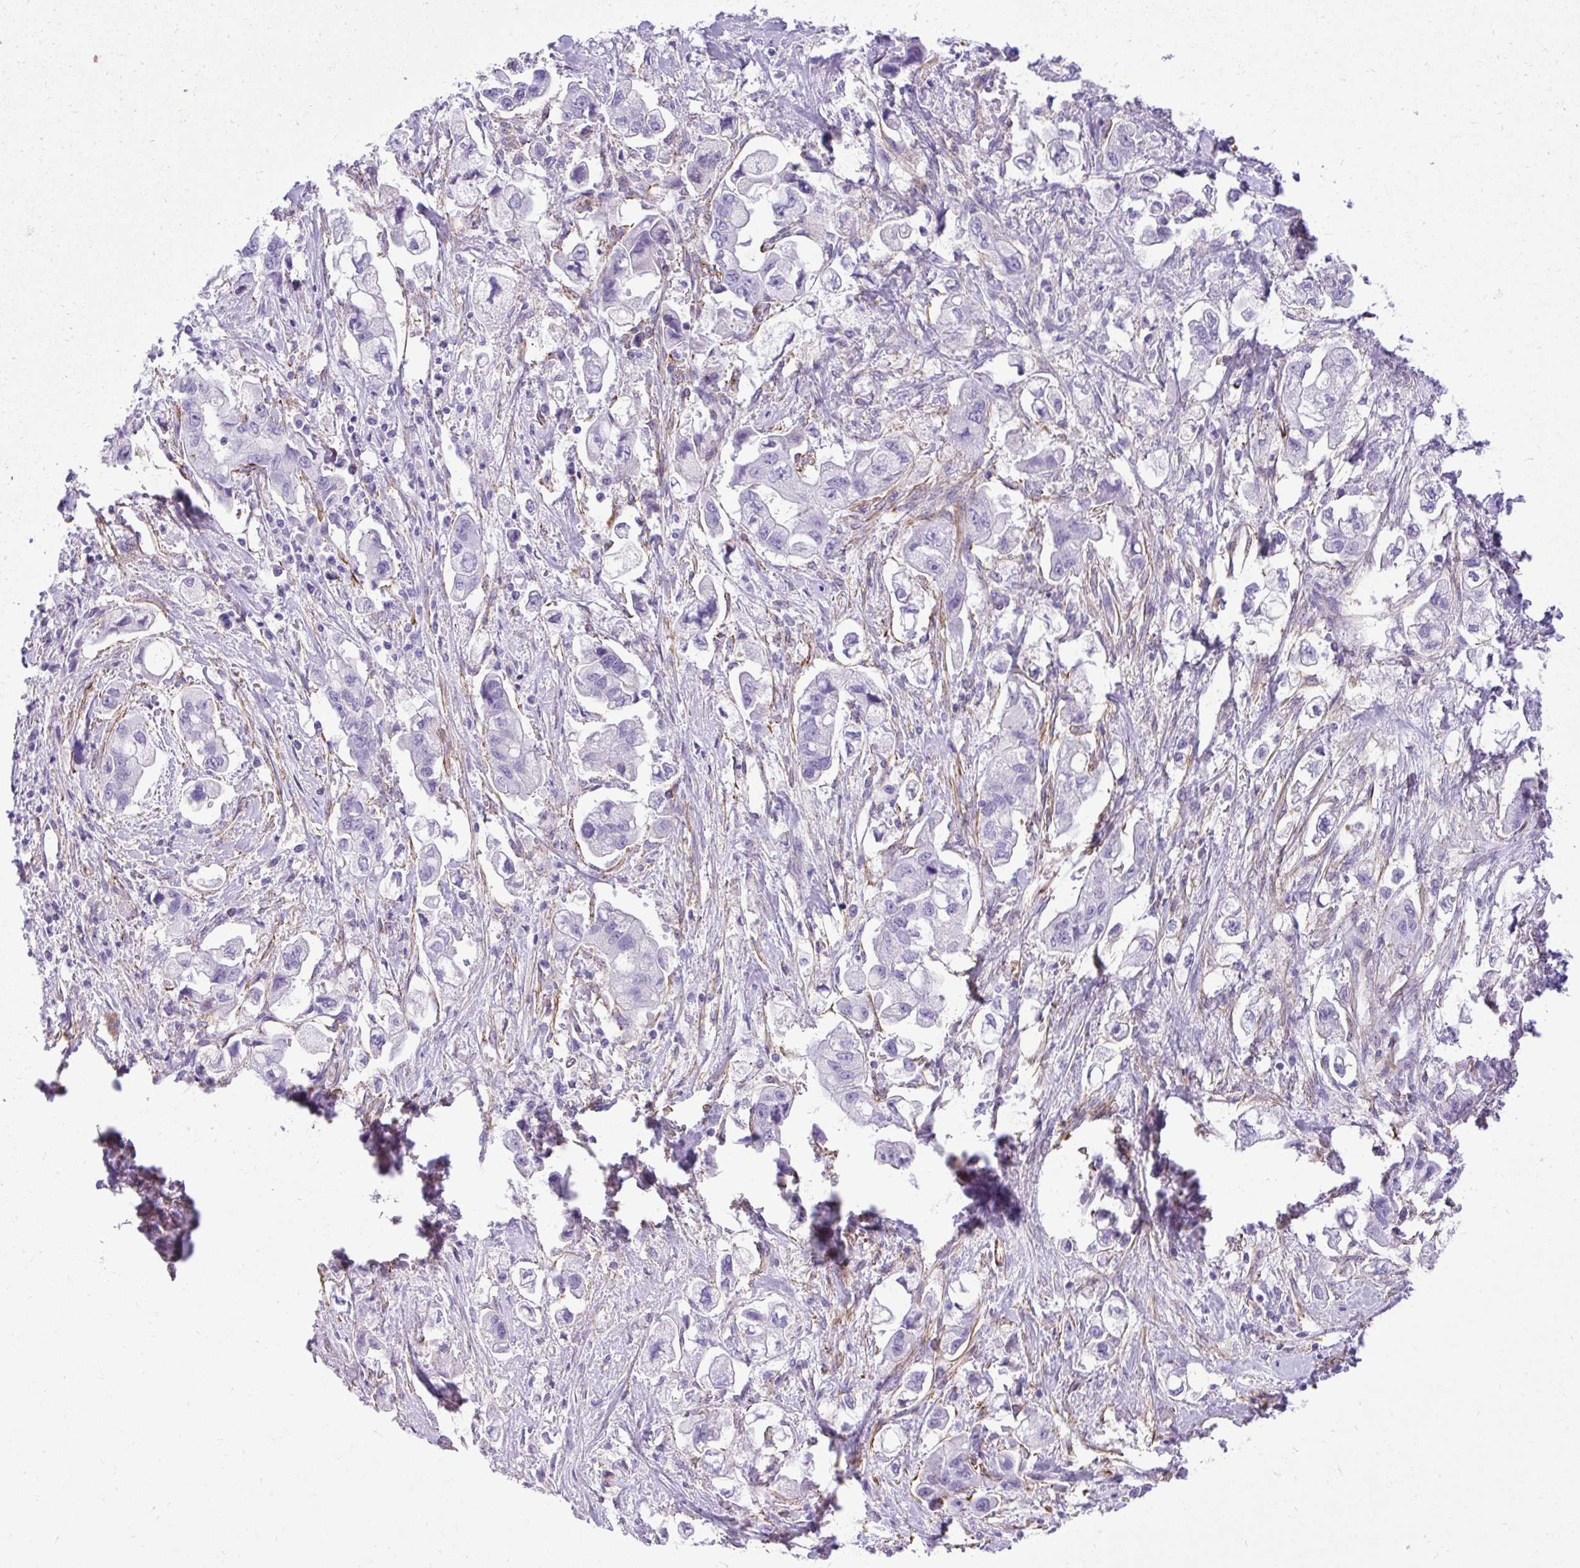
{"staining": {"intensity": "negative", "quantity": "none", "location": "none"}, "tissue": "stomach cancer", "cell_type": "Tumor cells", "image_type": "cancer", "snomed": [{"axis": "morphology", "description": "Adenocarcinoma, NOS"}, {"axis": "topography", "description": "Stomach"}], "caption": "A photomicrograph of human stomach cancer (adenocarcinoma) is negative for staining in tumor cells.", "gene": "PITPNM3", "patient": {"sex": "male", "age": 62}}